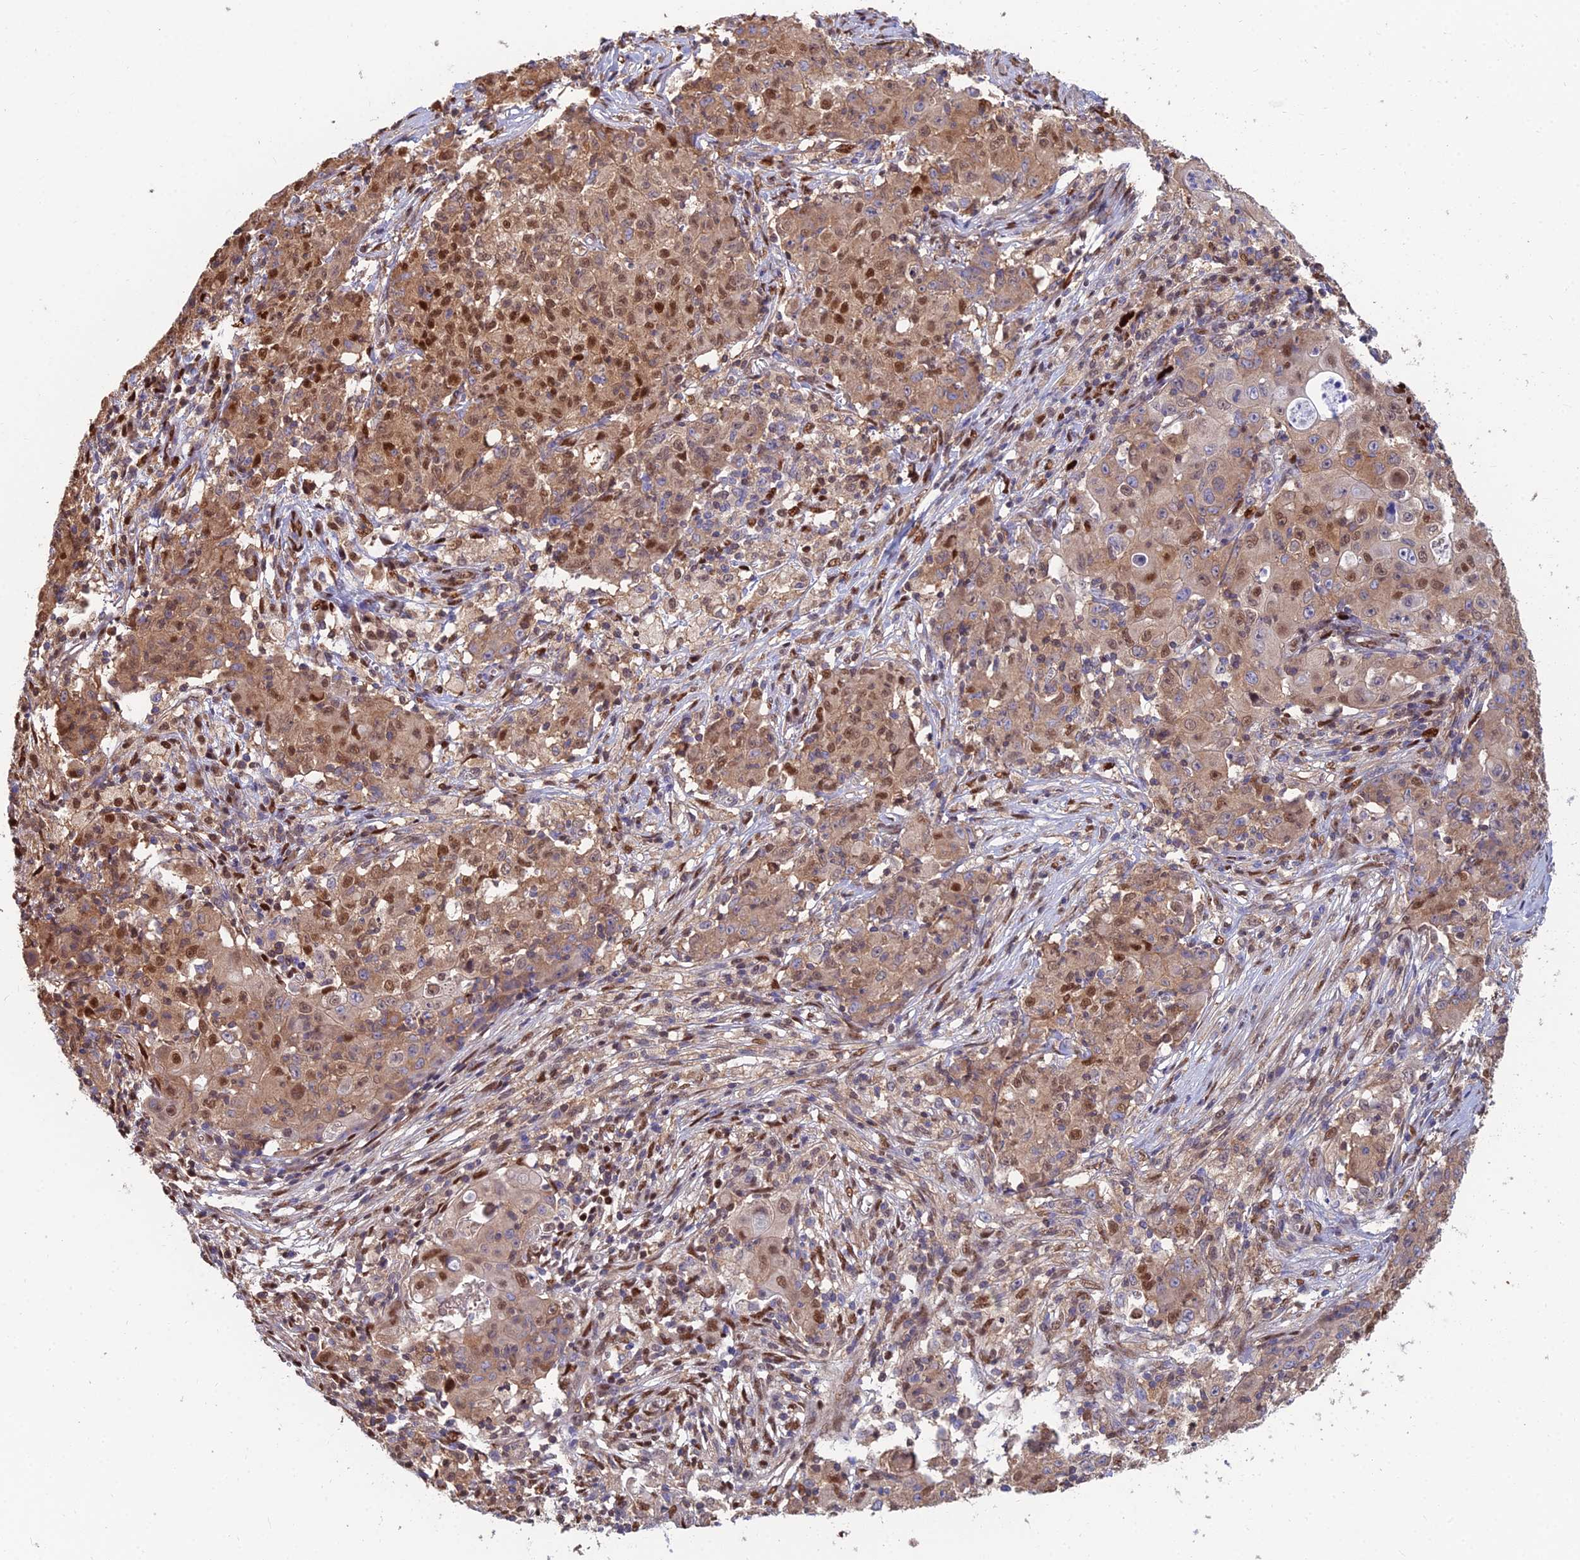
{"staining": {"intensity": "moderate", "quantity": ">75%", "location": "cytoplasmic/membranous,nuclear"}, "tissue": "ovarian cancer", "cell_type": "Tumor cells", "image_type": "cancer", "snomed": [{"axis": "morphology", "description": "Carcinoma, endometroid"}, {"axis": "topography", "description": "Ovary"}], "caption": "The photomicrograph exhibits staining of ovarian cancer (endometroid carcinoma), revealing moderate cytoplasmic/membranous and nuclear protein positivity (brown color) within tumor cells.", "gene": "DNPEP", "patient": {"sex": "female", "age": 42}}